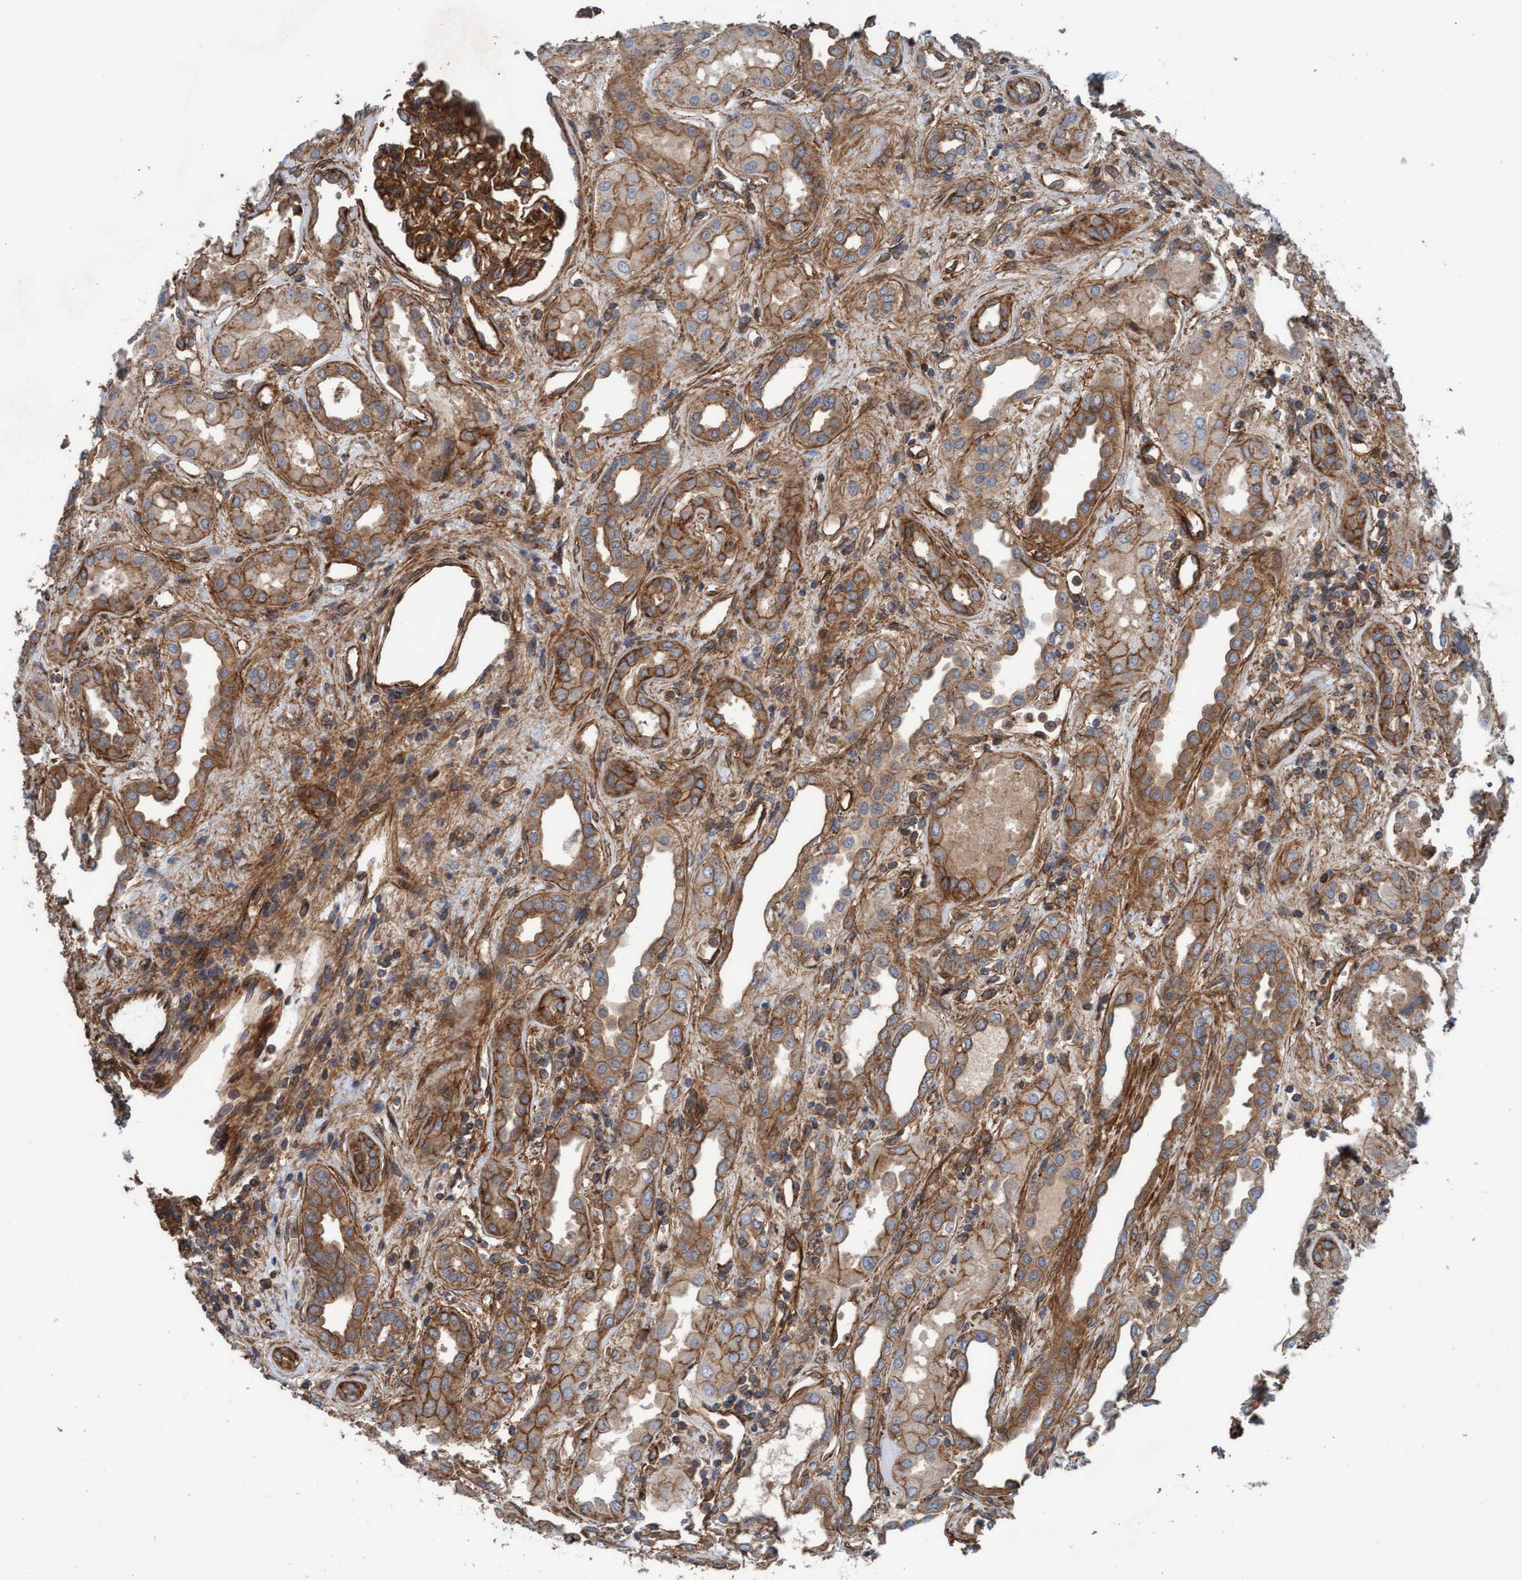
{"staining": {"intensity": "strong", "quantity": ">75%", "location": "cytoplasmic/membranous"}, "tissue": "kidney", "cell_type": "Cells in glomeruli", "image_type": "normal", "snomed": [{"axis": "morphology", "description": "Normal tissue, NOS"}, {"axis": "topography", "description": "Kidney"}], "caption": "High-power microscopy captured an IHC image of unremarkable kidney, revealing strong cytoplasmic/membranous expression in about >75% of cells in glomeruli.", "gene": "STXBP4", "patient": {"sex": "male", "age": 59}}